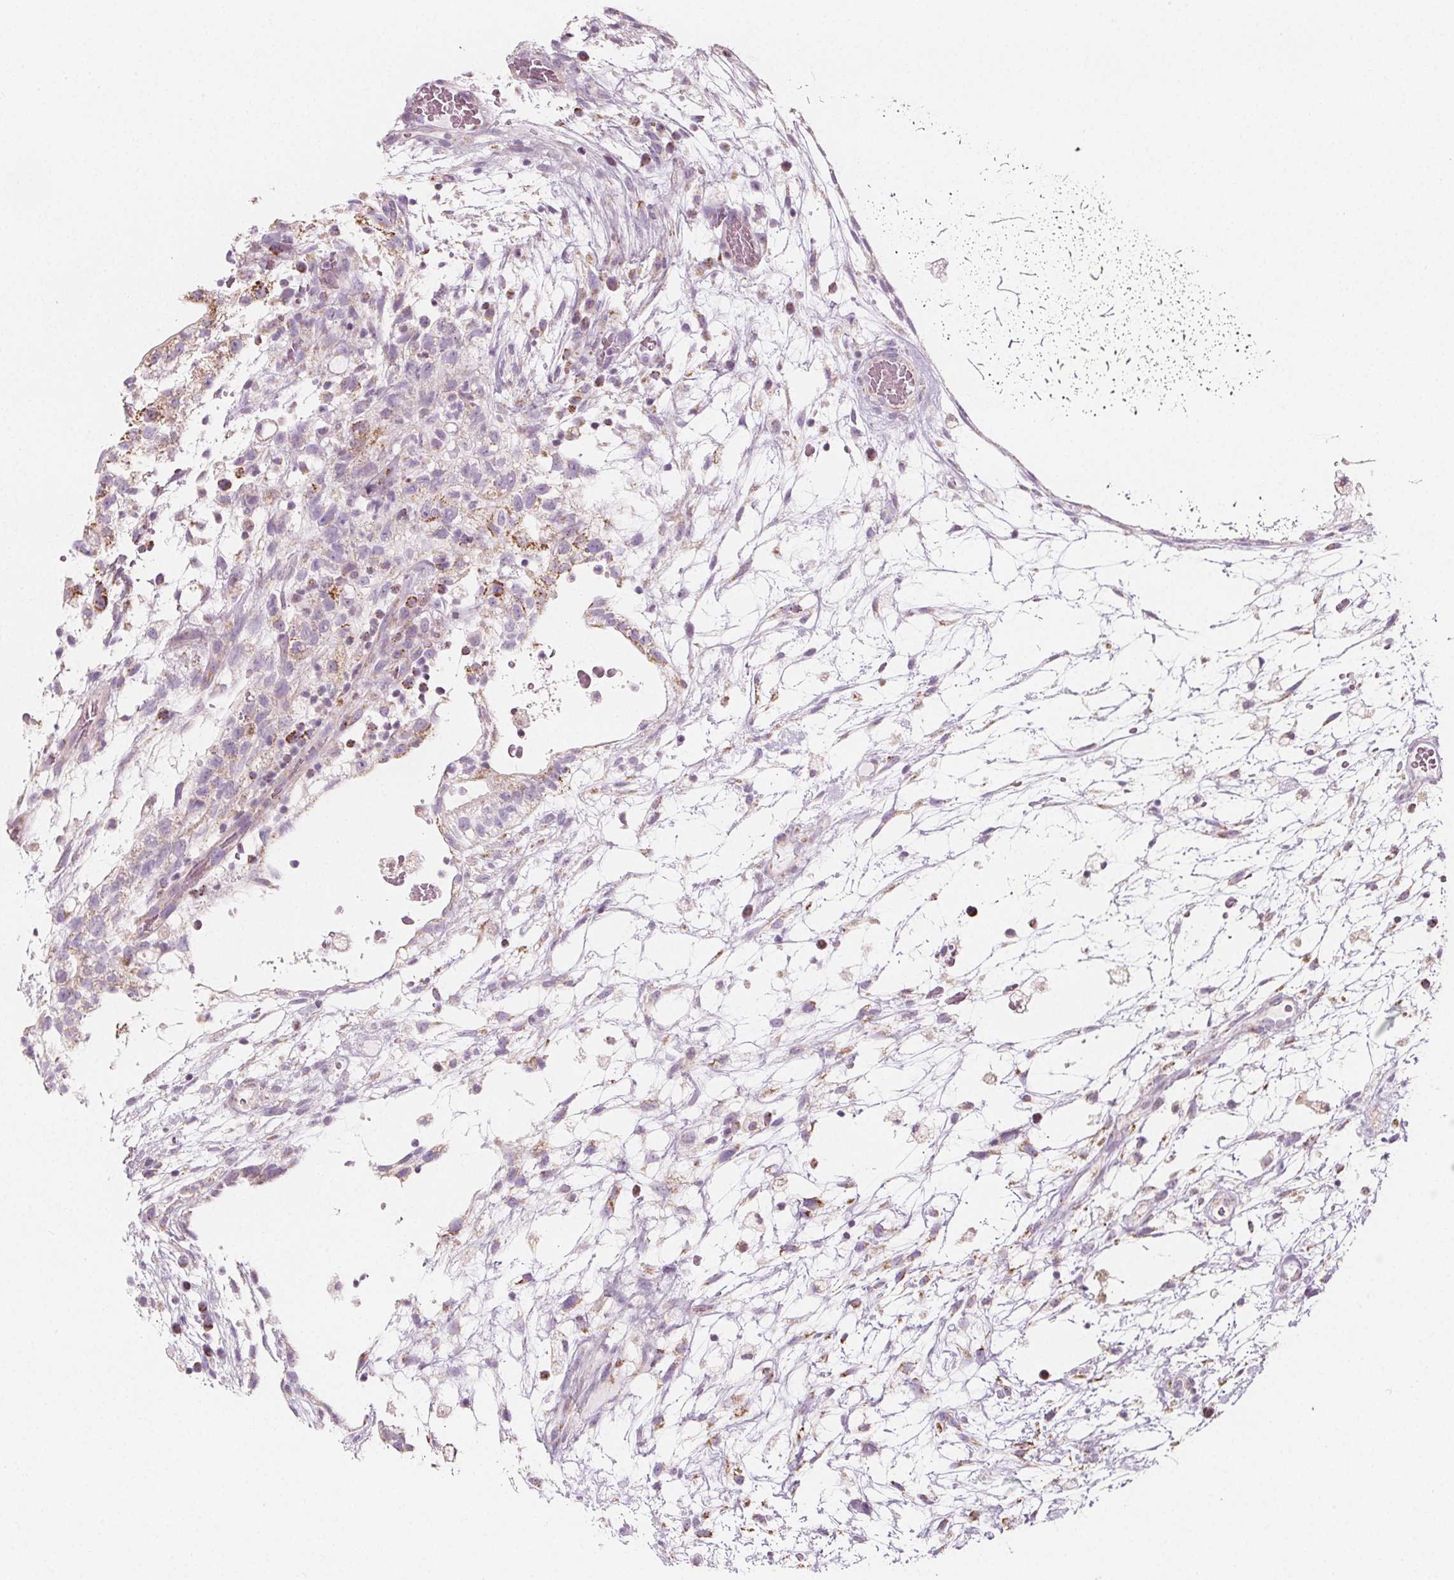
{"staining": {"intensity": "moderate", "quantity": "<25%", "location": "cytoplasmic/membranous"}, "tissue": "testis cancer", "cell_type": "Tumor cells", "image_type": "cancer", "snomed": [{"axis": "morphology", "description": "Normal tissue, NOS"}, {"axis": "morphology", "description": "Carcinoma, Embryonal, NOS"}, {"axis": "topography", "description": "Testis"}], "caption": "Tumor cells display moderate cytoplasmic/membranous expression in approximately <25% of cells in testis cancer (embryonal carcinoma).", "gene": "IL17C", "patient": {"sex": "male", "age": 32}}